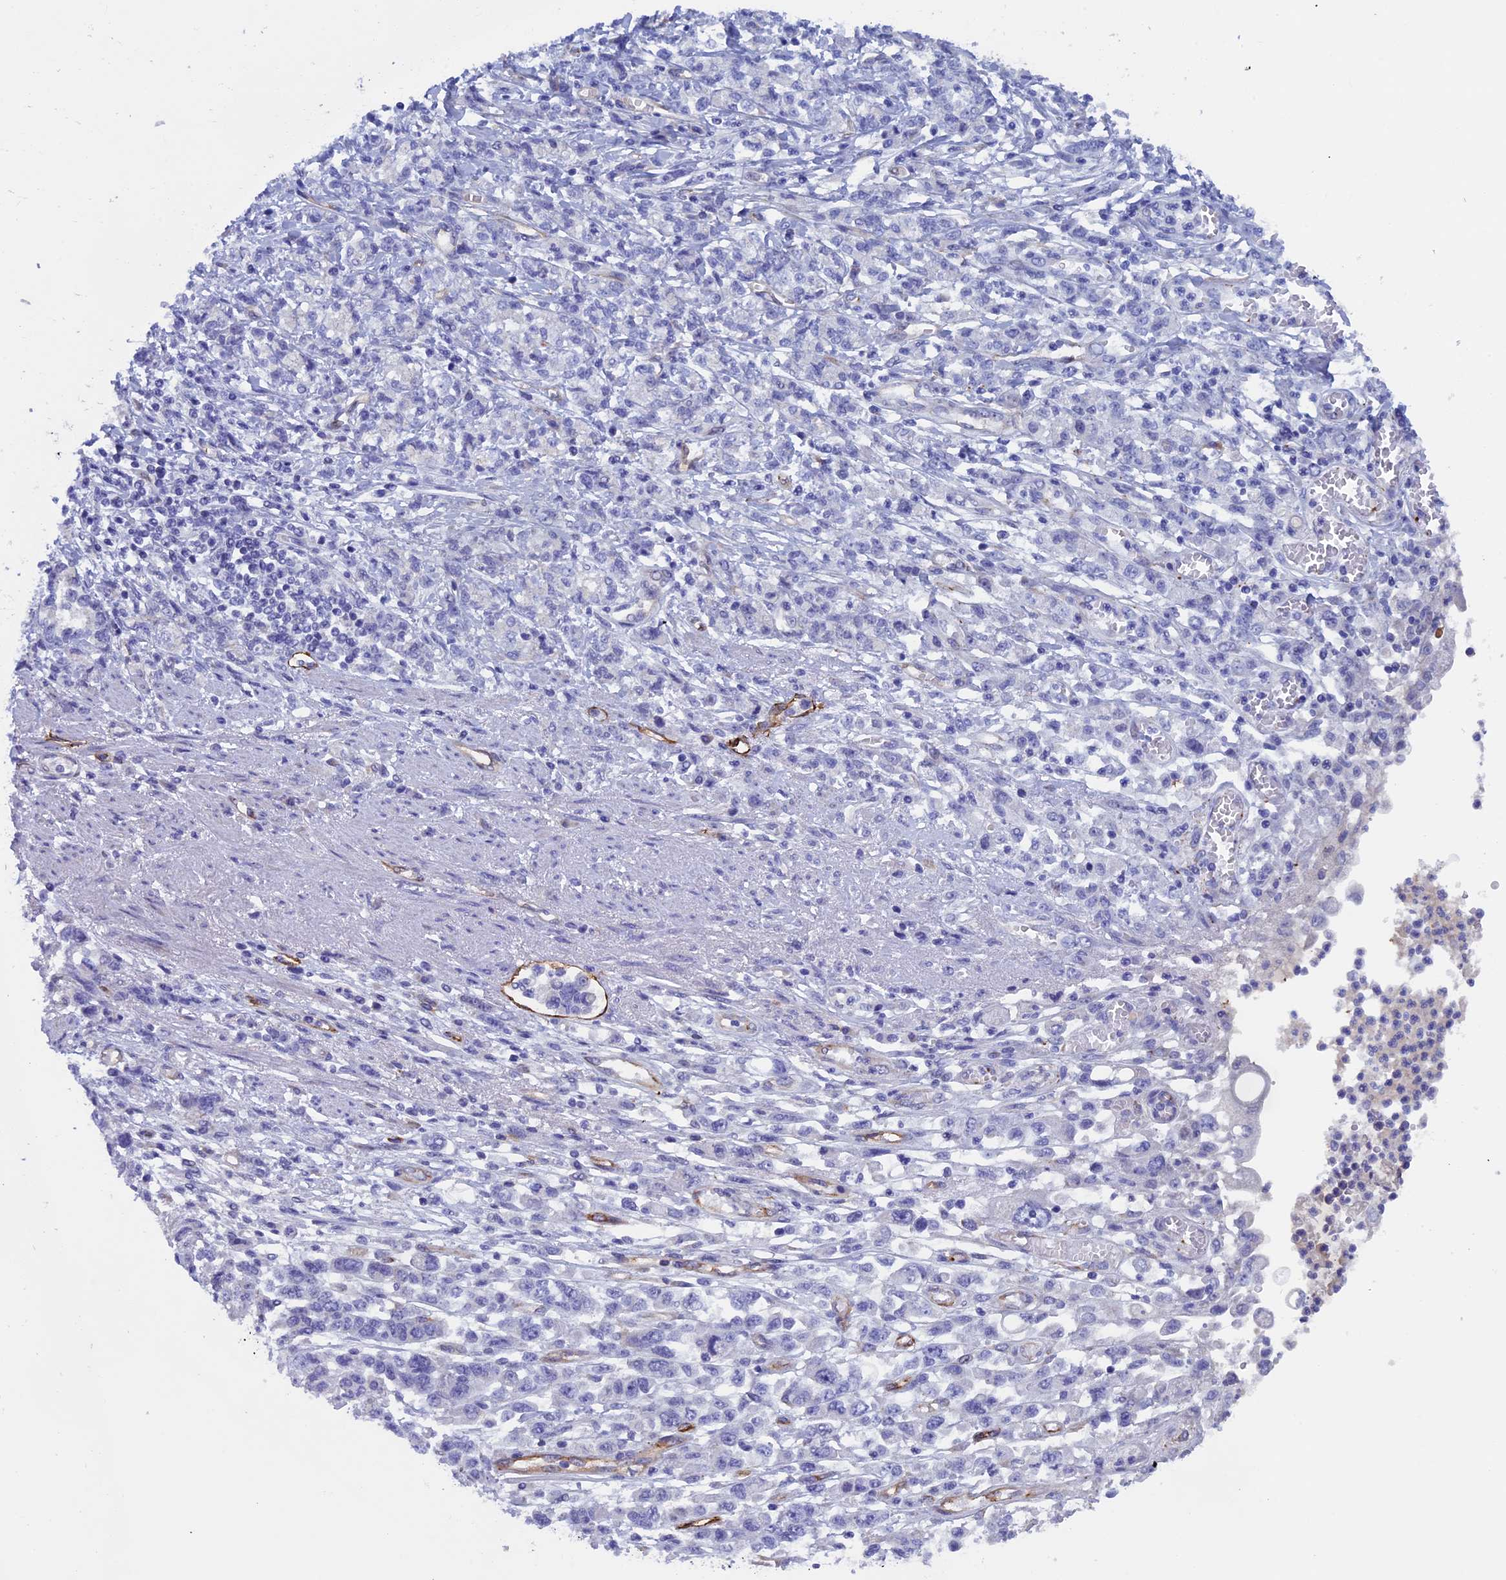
{"staining": {"intensity": "negative", "quantity": "none", "location": "none"}, "tissue": "stomach cancer", "cell_type": "Tumor cells", "image_type": "cancer", "snomed": [{"axis": "morphology", "description": "Adenocarcinoma, NOS"}, {"axis": "topography", "description": "Stomach"}], "caption": "The immunohistochemistry histopathology image has no significant expression in tumor cells of stomach cancer (adenocarcinoma) tissue.", "gene": "INSYN1", "patient": {"sex": "female", "age": 76}}